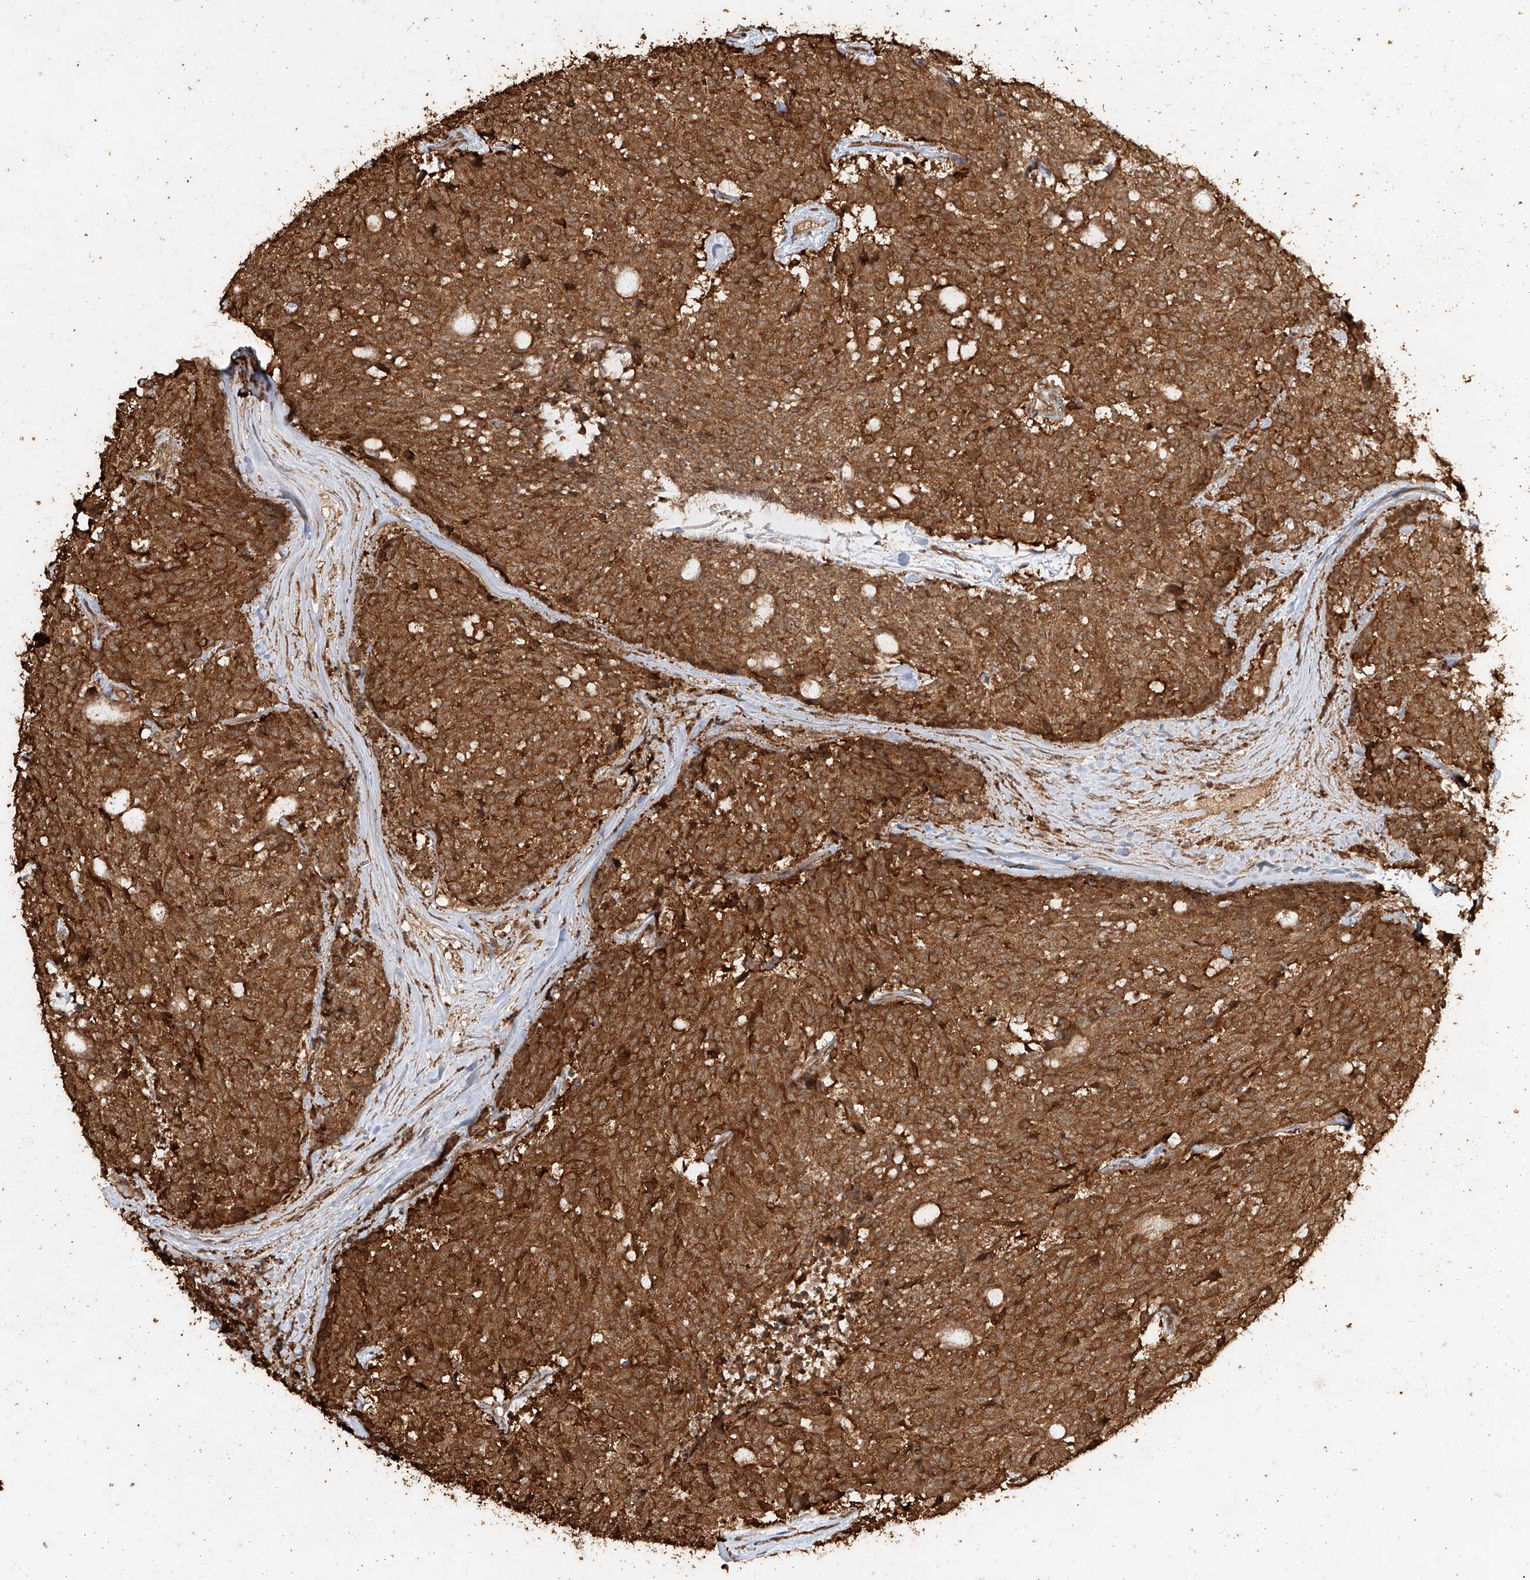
{"staining": {"intensity": "strong", "quantity": ">75%", "location": "cytoplasmic/membranous,nuclear"}, "tissue": "carcinoid", "cell_type": "Tumor cells", "image_type": "cancer", "snomed": [{"axis": "morphology", "description": "Carcinoid, malignant, NOS"}, {"axis": "topography", "description": "Pancreas"}], "caption": "The immunohistochemical stain labels strong cytoplasmic/membranous and nuclear positivity in tumor cells of carcinoid (malignant) tissue.", "gene": "ZNF660", "patient": {"sex": "female", "age": 54}}